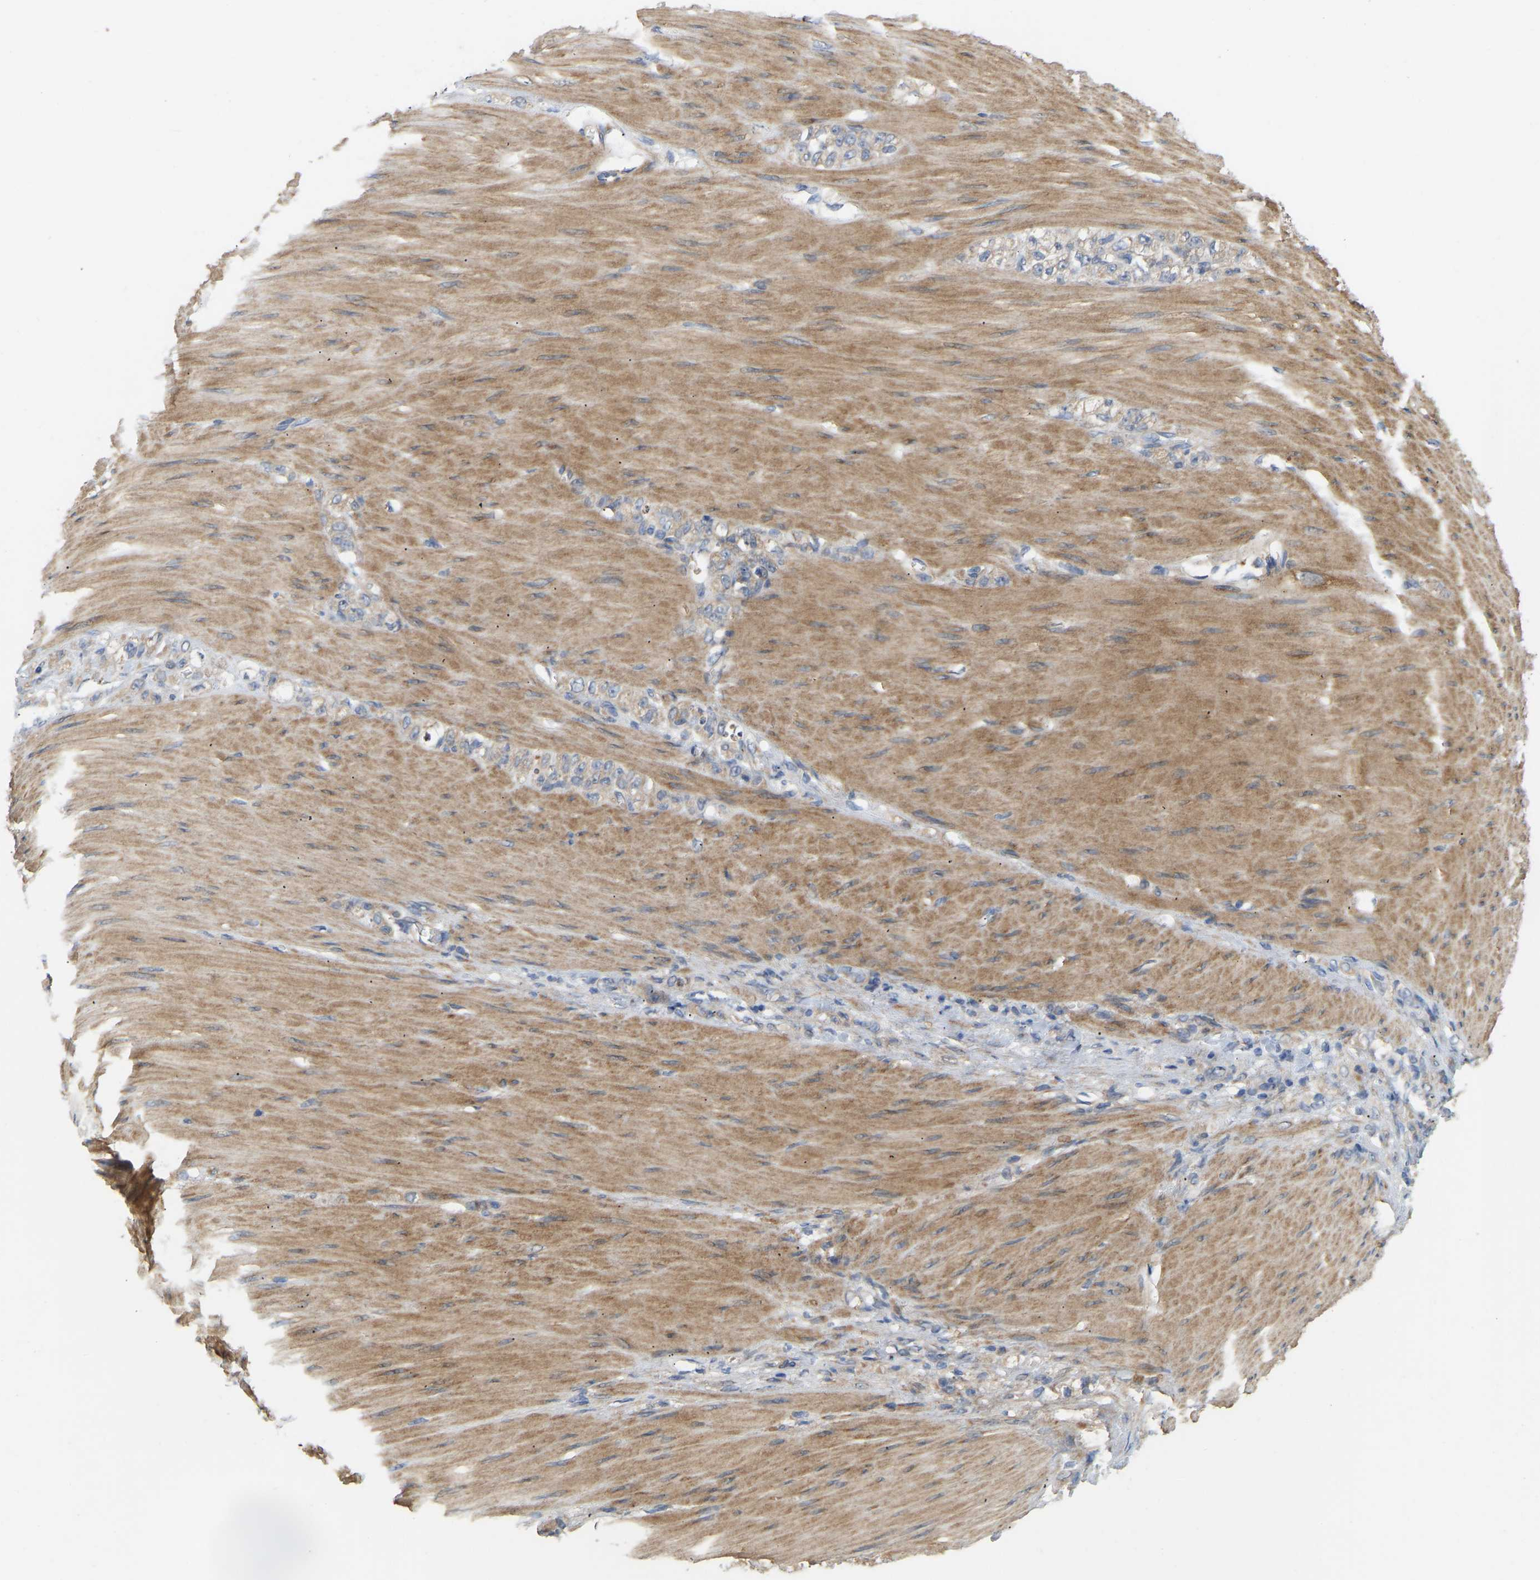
{"staining": {"intensity": "weak", "quantity": "25%-75%", "location": "cytoplasmic/membranous"}, "tissue": "stomach cancer", "cell_type": "Tumor cells", "image_type": "cancer", "snomed": [{"axis": "morphology", "description": "Normal tissue, NOS"}, {"axis": "morphology", "description": "Adenocarcinoma, NOS"}, {"axis": "topography", "description": "Stomach"}], "caption": "Stomach cancer (adenocarcinoma) stained with immunohistochemistry displays weak cytoplasmic/membranous expression in approximately 25%-75% of tumor cells. The staining was performed using DAB, with brown indicating positive protein expression. Nuclei are stained blue with hematoxylin.", "gene": "HACD2", "patient": {"sex": "male", "age": 82}}